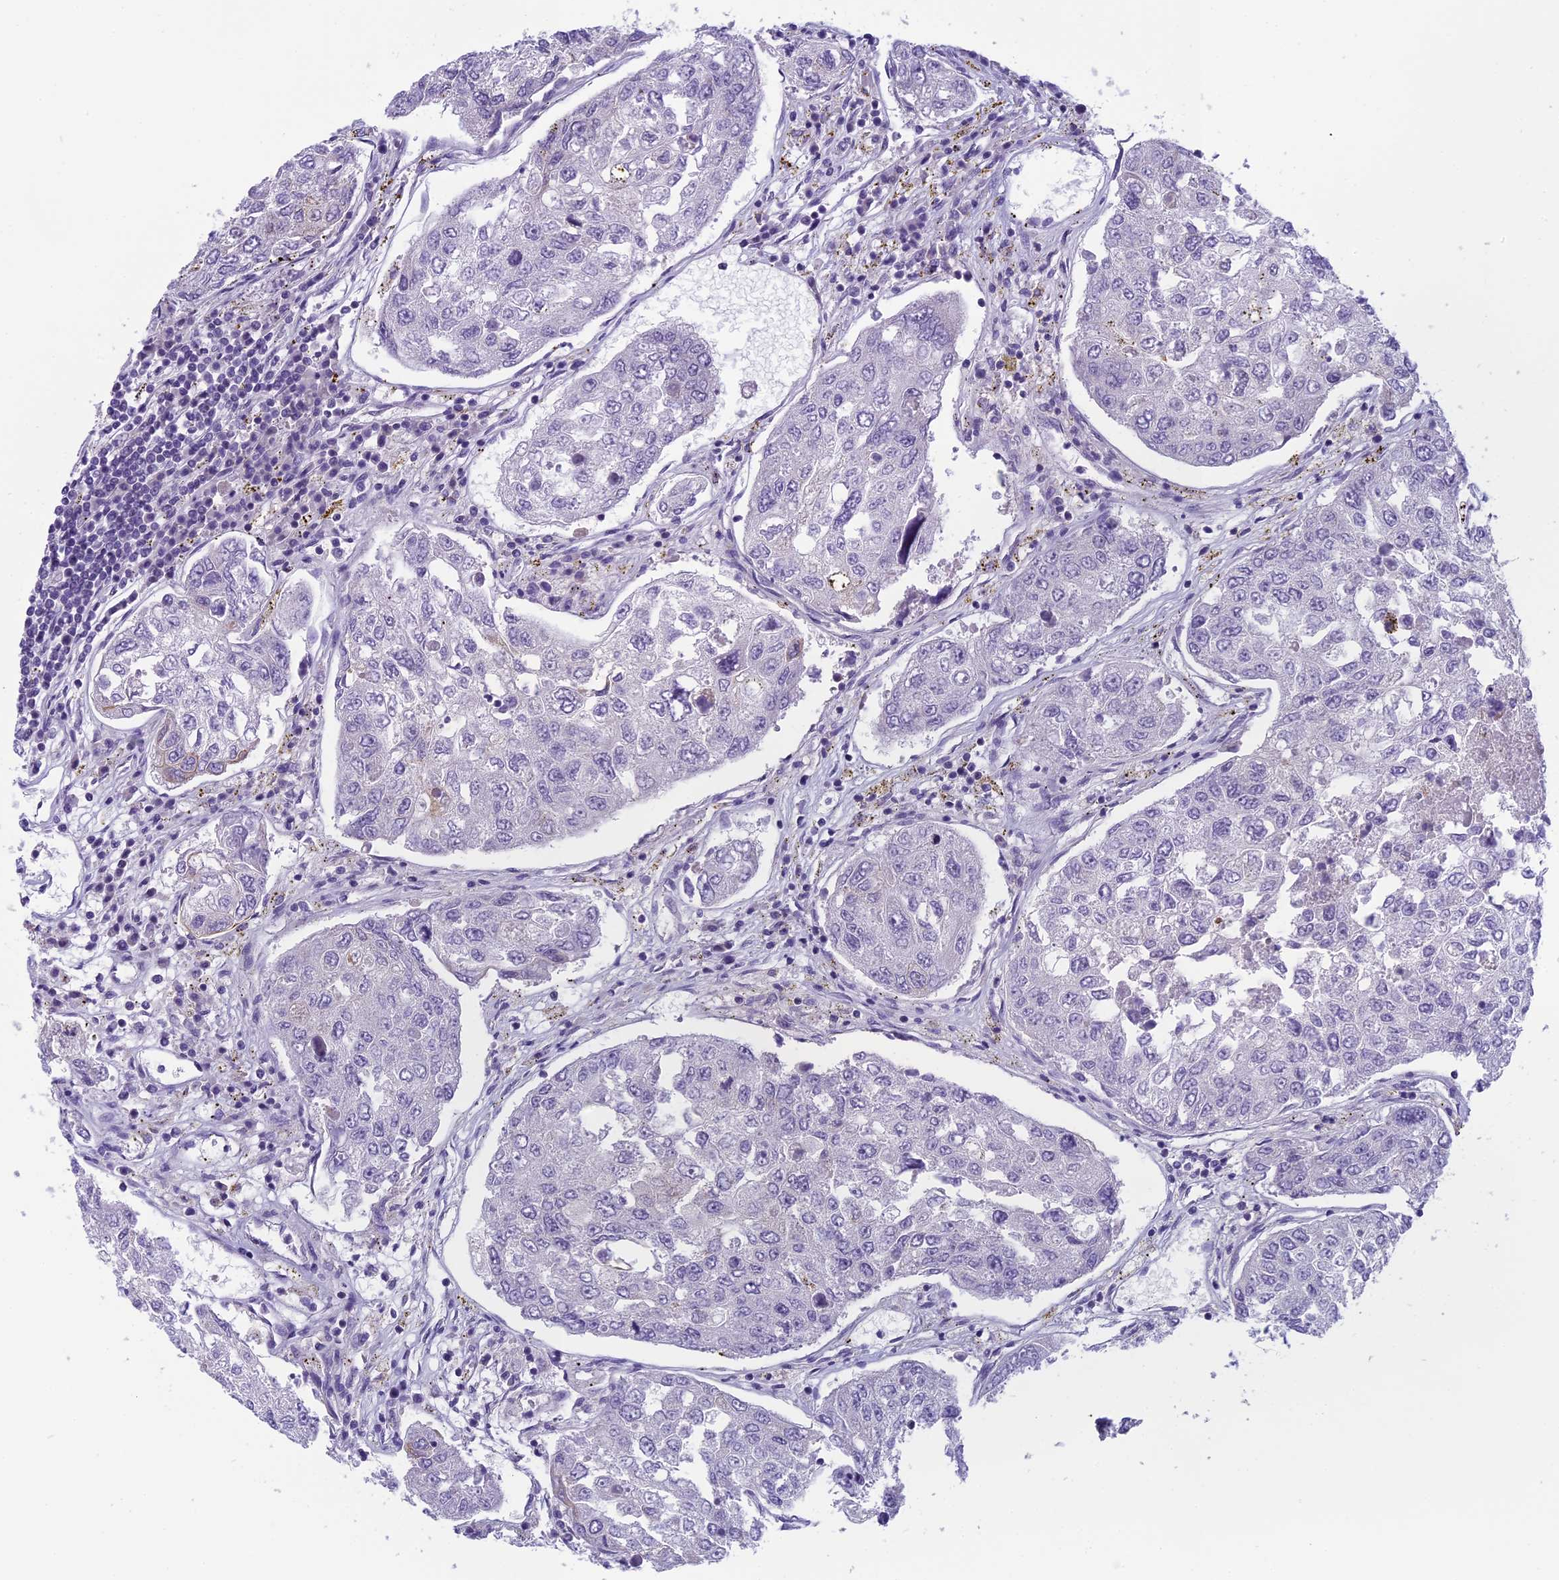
{"staining": {"intensity": "negative", "quantity": "none", "location": "none"}, "tissue": "urothelial cancer", "cell_type": "Tumor cells", "image_type": "cancer", "snomed": [{"axis": "morphology", "description": "Urothelial carcinoma, High grade"}, {"axis": "topography", "description": "Lymph node"}, {"axis": "topography", "description": "Urinary bladder"}], "caption": "High-grade urothelial carcinoma stained for a protein using immunohistochemistry (IHC) reveals no positivity tumor cells.", "gene": "ARHGEF37", "patient": {"sex": "male", "age": 51}}